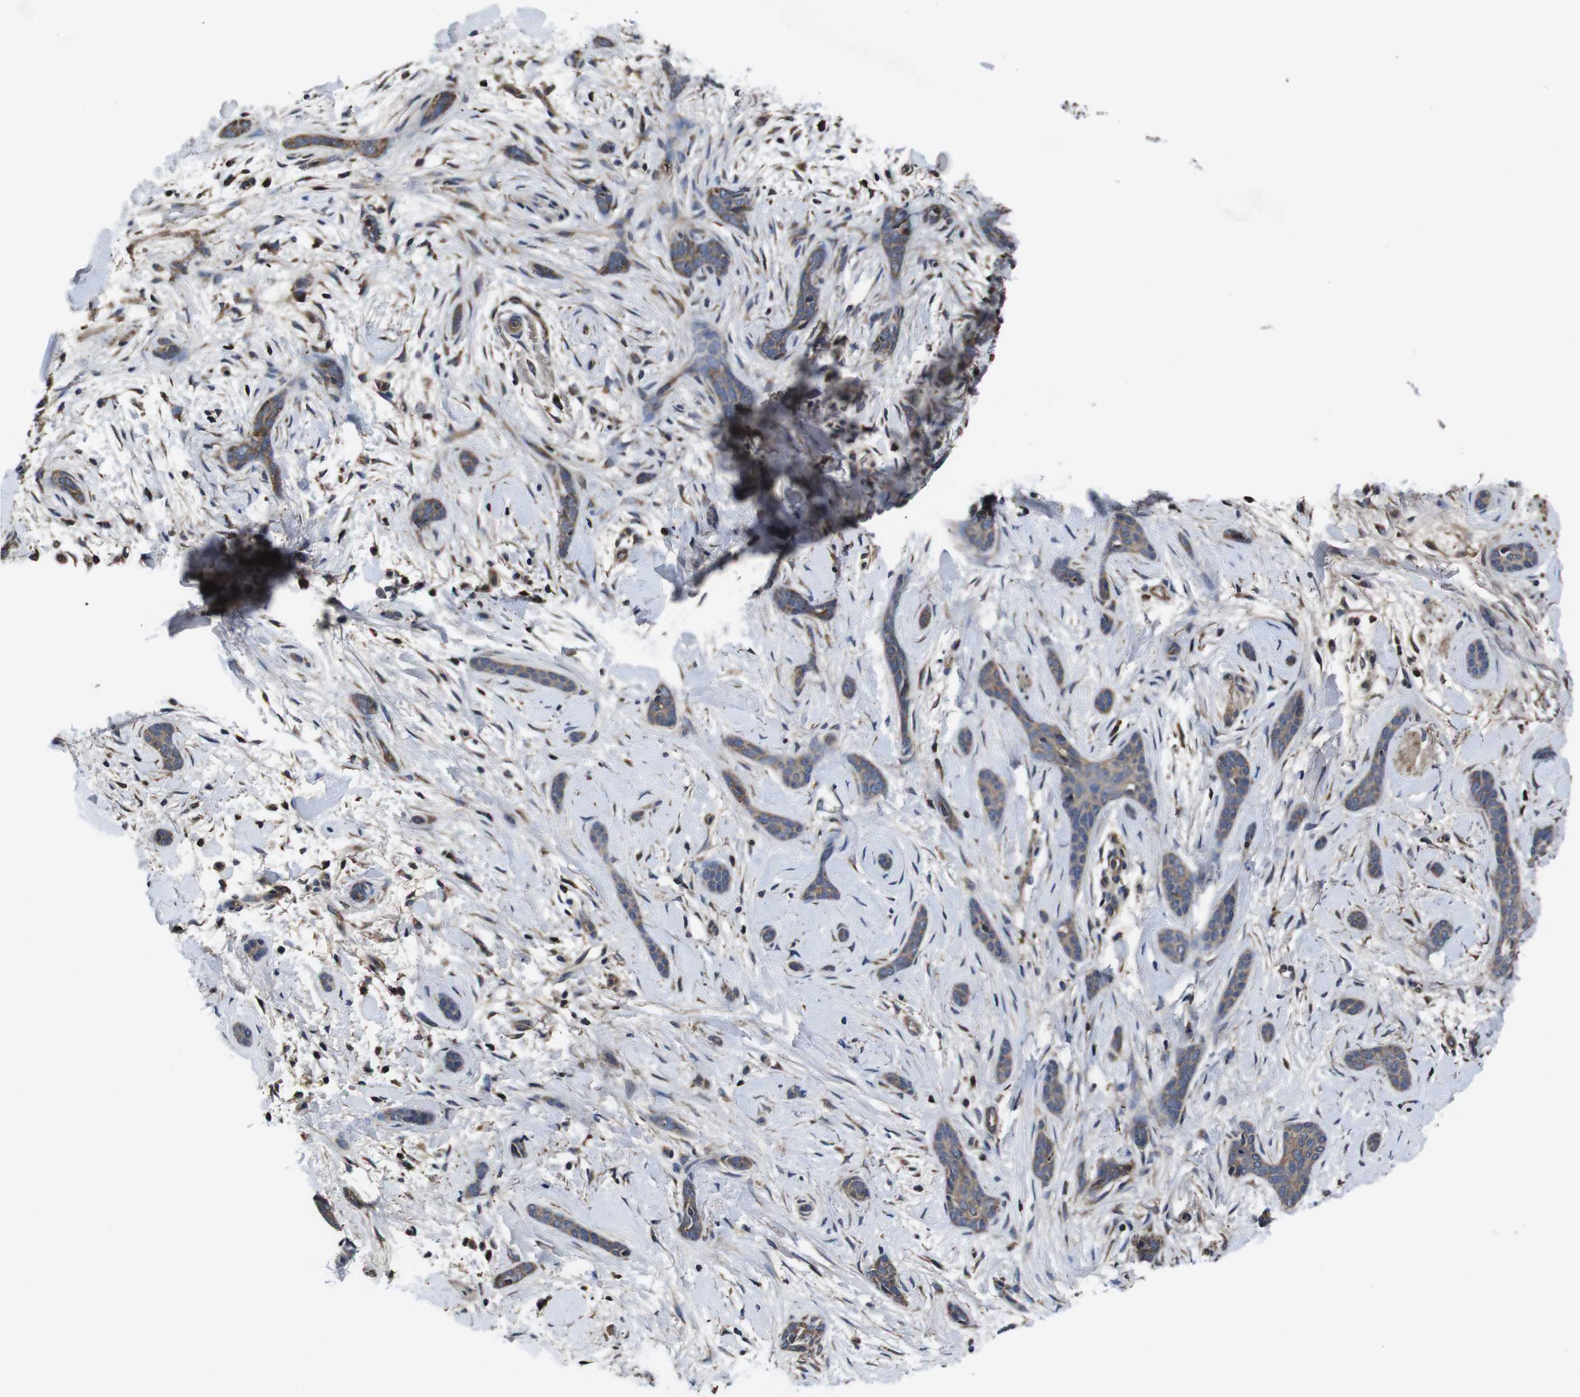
{"staining": {"intensity": "weak", "quantity": ">75%", "location": "cytoplasmic/membranous"}, "tissue": "skin cancer", "cell_type": "Tumor cells", "image_type": "cancer", "snomed": [{"axis": "morphology", "description": "Basal cell carcinoma"}, {"axis": "topography", "description": "Skin"}], "caption": "Basal cell carcinoma (skin) stained for a protein shows weak cytoplasmic/membranous positivity in tumor cells.", "gene": "CXCL11", "patient": {"sex": "female", "age": 58}}